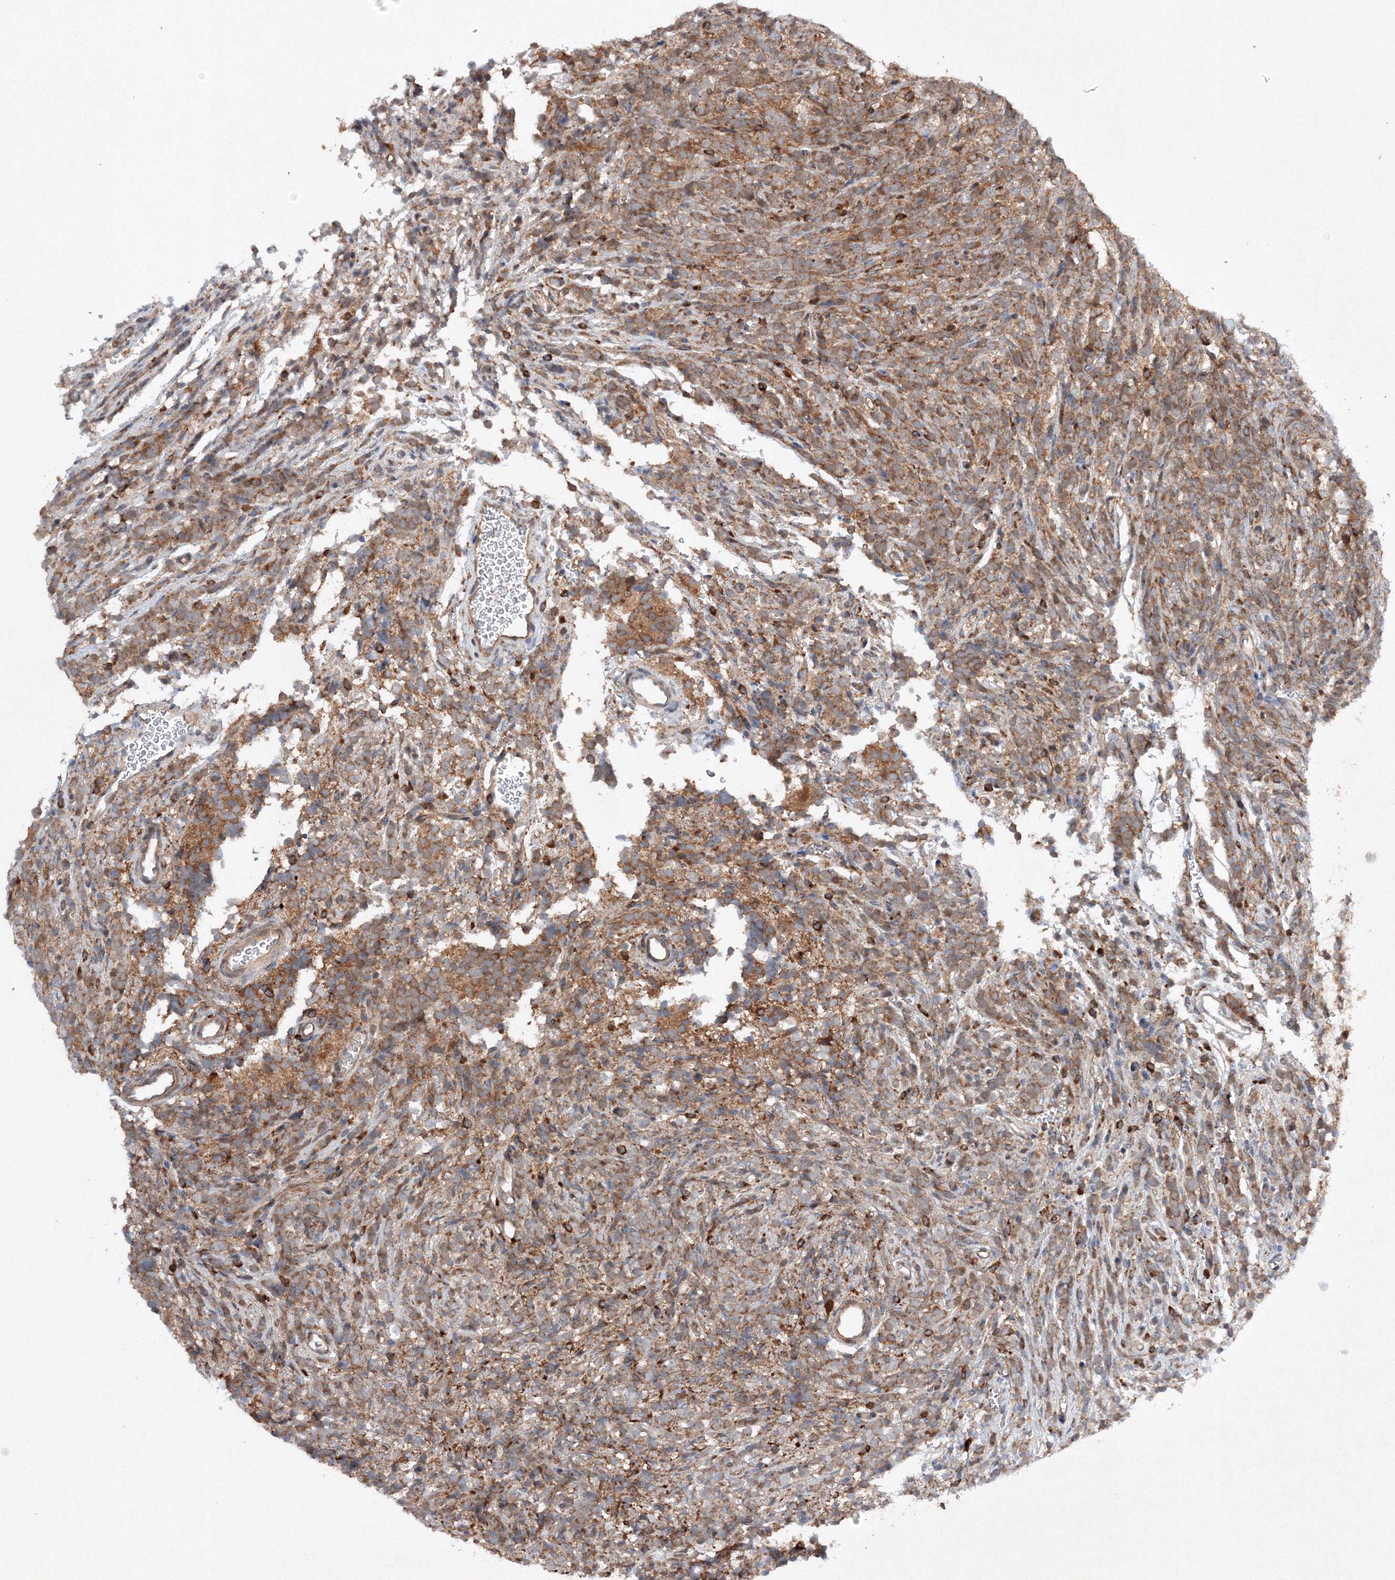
{"staining": {"intensity": "moderate", "quantity": ">75%", "location": "cytoplasmic/membranous"}, "tissue": "glioma", "cell_type": "Tumor cells", "image_type": "cancer", "snomed": [{"axis": "morphology", "description": "Glioma, malignant, Low grade"}, {"axis": "topography", "description": "Brain"}], "caption": "This micrograph shows IHC staining of human glioma, with medium moderate cytoplasmic/membranous expression in about >75% of tumor cells.", "gene": "SLC36A1", "patient": {"sex": "female", "age": 1}}